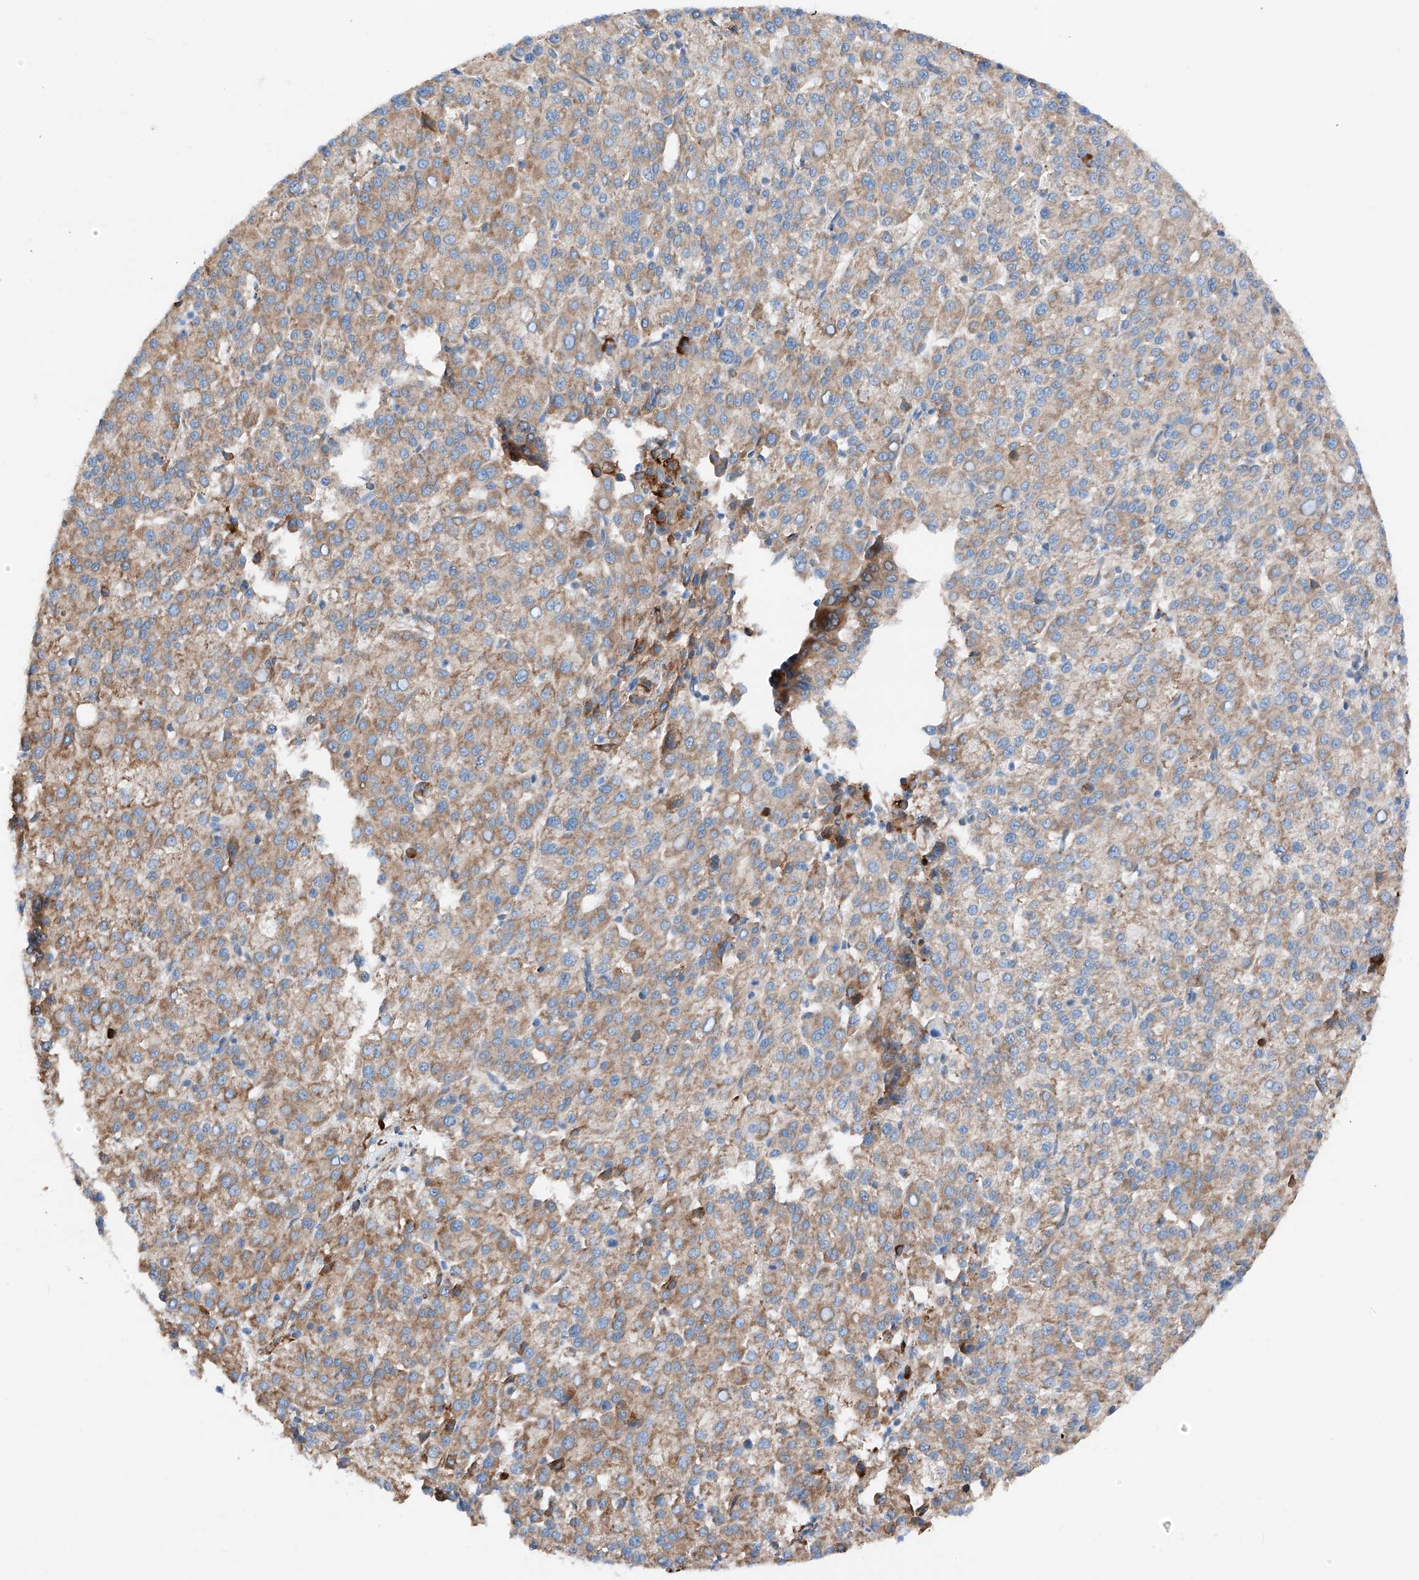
{"staining": {"intensity": "moderate", "quantity": ">75%", "location": "cytoplasmic/membranous"}, "tissue": "liver cancer", "cell_type": "Tumor cells", "image_type": "cancer", "snomed": [{"axis": "morphology", "description": "Carcinoma, Hepatocellular, NOS"}, {"axis": "topography", "description": "Liver"}], "caption": "The micrograph demonstrates staining of hepatocellular carcinoma (liver), revealing moderate cytoplasmic/membranous protein staining (brown color) within tumor cells. (DAB IHC with brightfield microscopy, high magnification).", "gene": "CRELD1", "patient": {"sex": "female", "age": 58}}